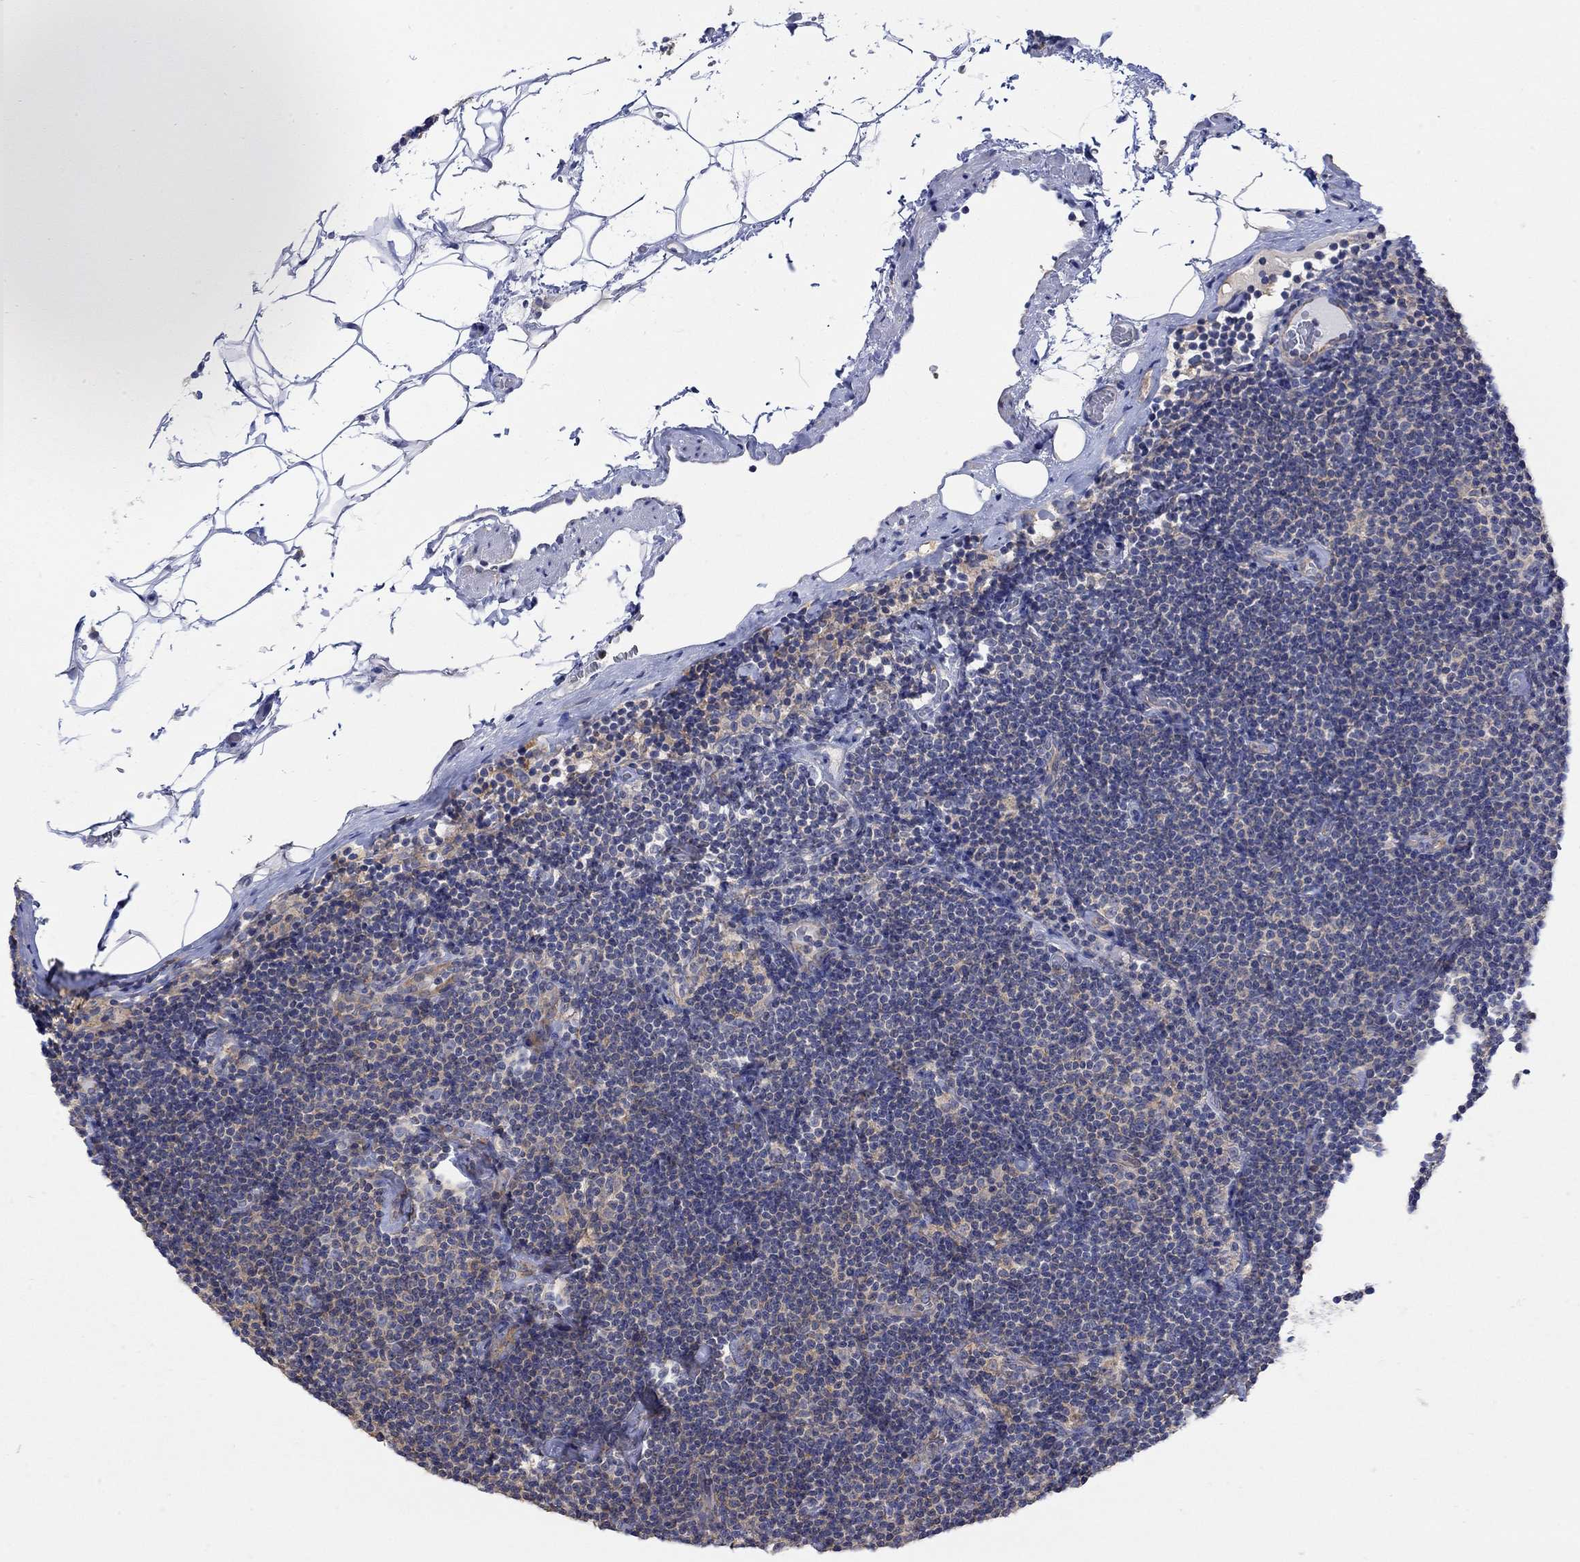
{"staining": {"intensity": "weak", "quantity": "25%-75%", "location": "cytoplasmic/membranous"}, "tissue": "lymphoma", "cell_type": "Tumor cells", "image_type": "cancer", "snomed": [{"axis": "morphology", "description": "Malignant lymphoma, non-Hodgkin's type, Low grade"}, {"axis": "topography", "description": "Lymph node"}], "caption": "Immunohistochemical staining of low-grade malignant lymphoma, non-Hodgkin's type reveals low levels of weak cytoplasmic/membranous protein staining in approximately 25%-75% of tumor cells. The staining is performed using DAB (3,3'-diaminobenzidine) brown chromogen to label protein expression. The nuclei are counter-stained blue using hematoxylin.", "gene": "TEKT3", "patient": {"sex": "male", "age": 81}}